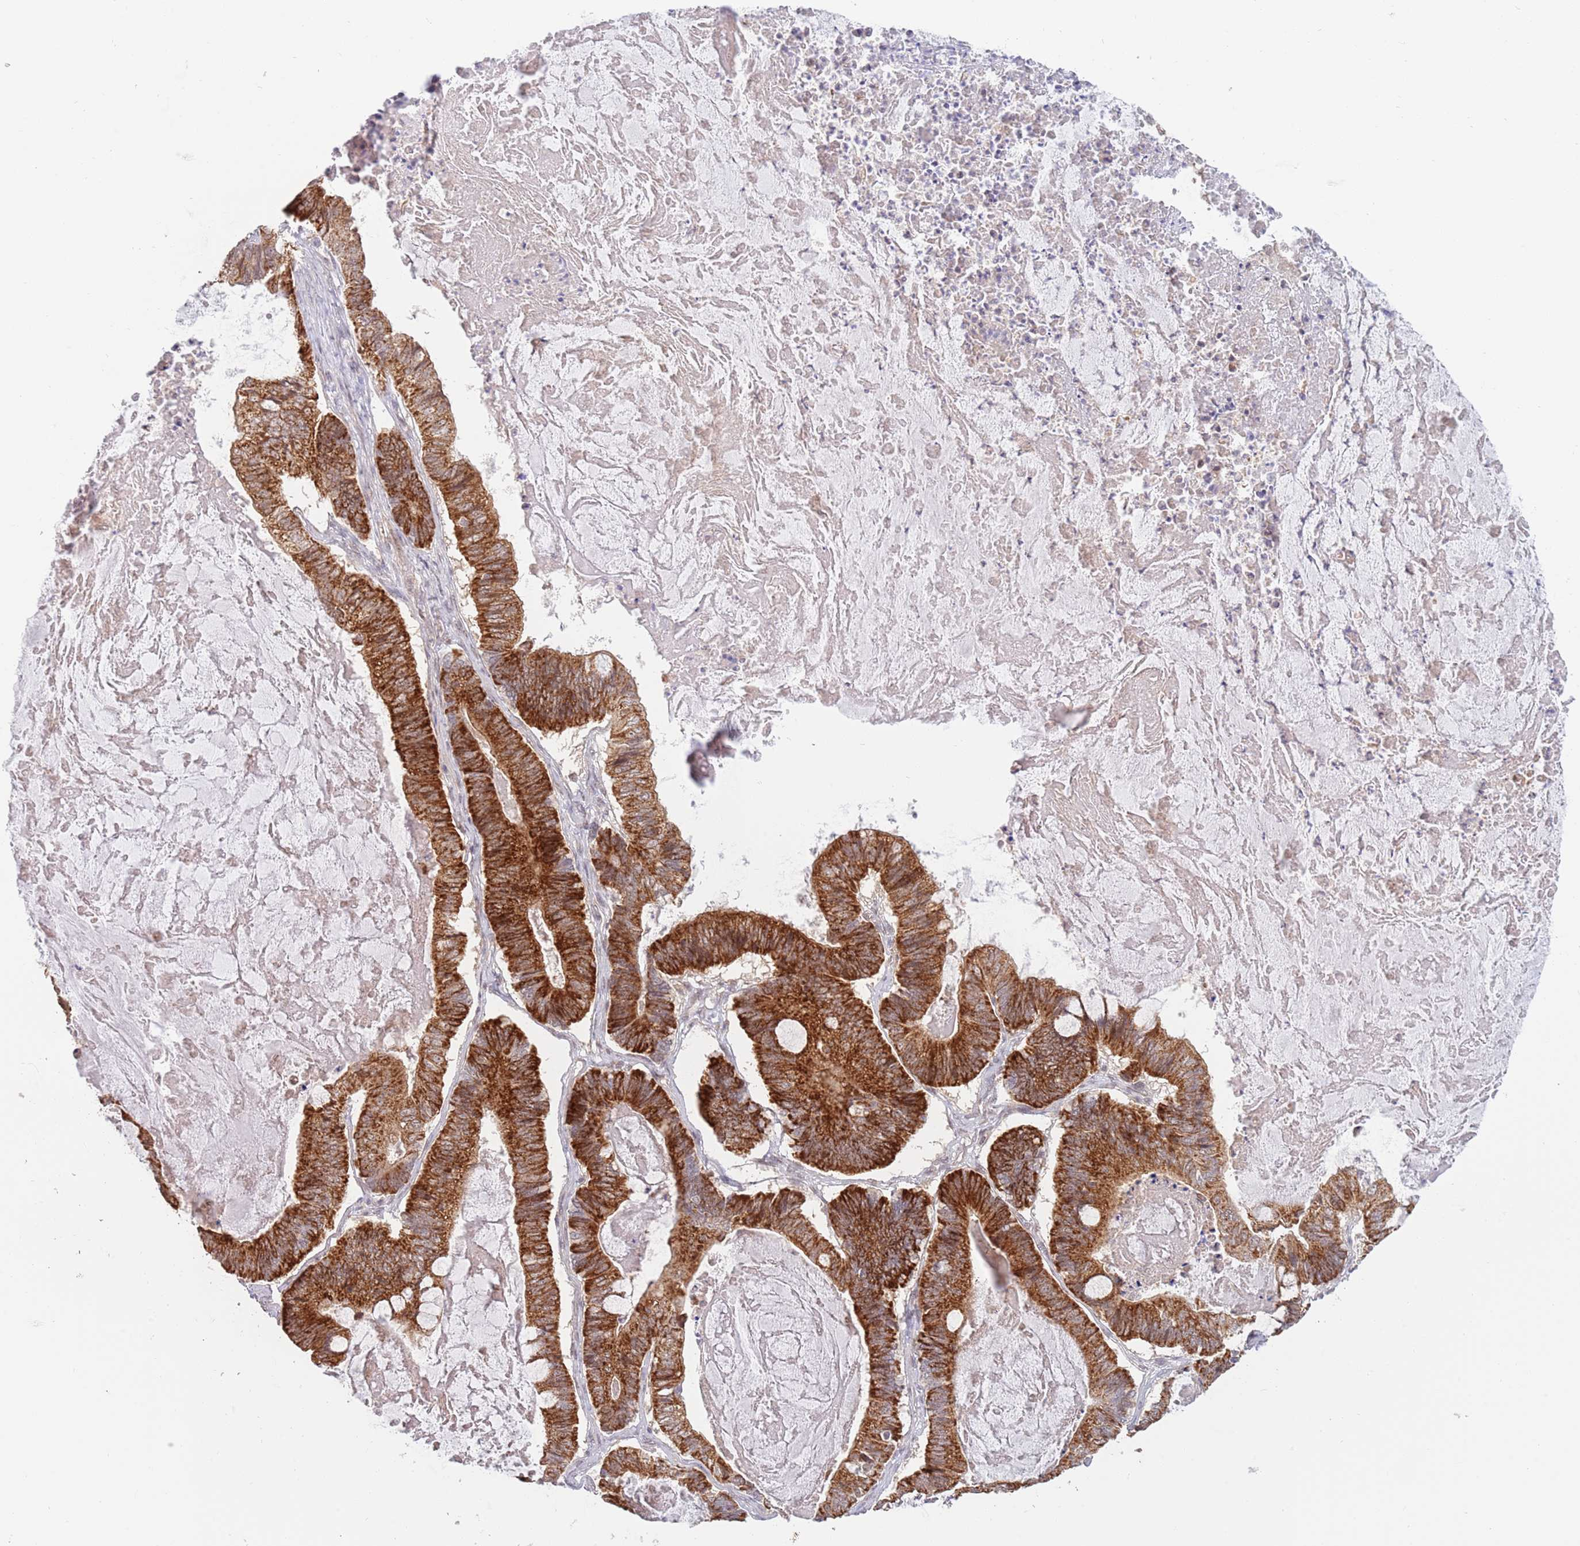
{"staining": {"intensity": "strong", "quantity": ">75%", "location": "cytoplasmic/membranous"}, "tissue": "ovarian cancer", "cell_type": "Tumor cells", "image_type": "cancer", "snomed": [{"axis": "morphology", "description": "Cystadenocarcinoma, mucinous, NOS"}, {"axis": "topography", "description": "Ovary"}], "caption": "Ovarian mucinous cystadenocarcinoma stained with a protein marker demonstrates strong staining in tumor cells.", "gene": "UQCC3", "patient": {"sex": "female", "age": 61}}